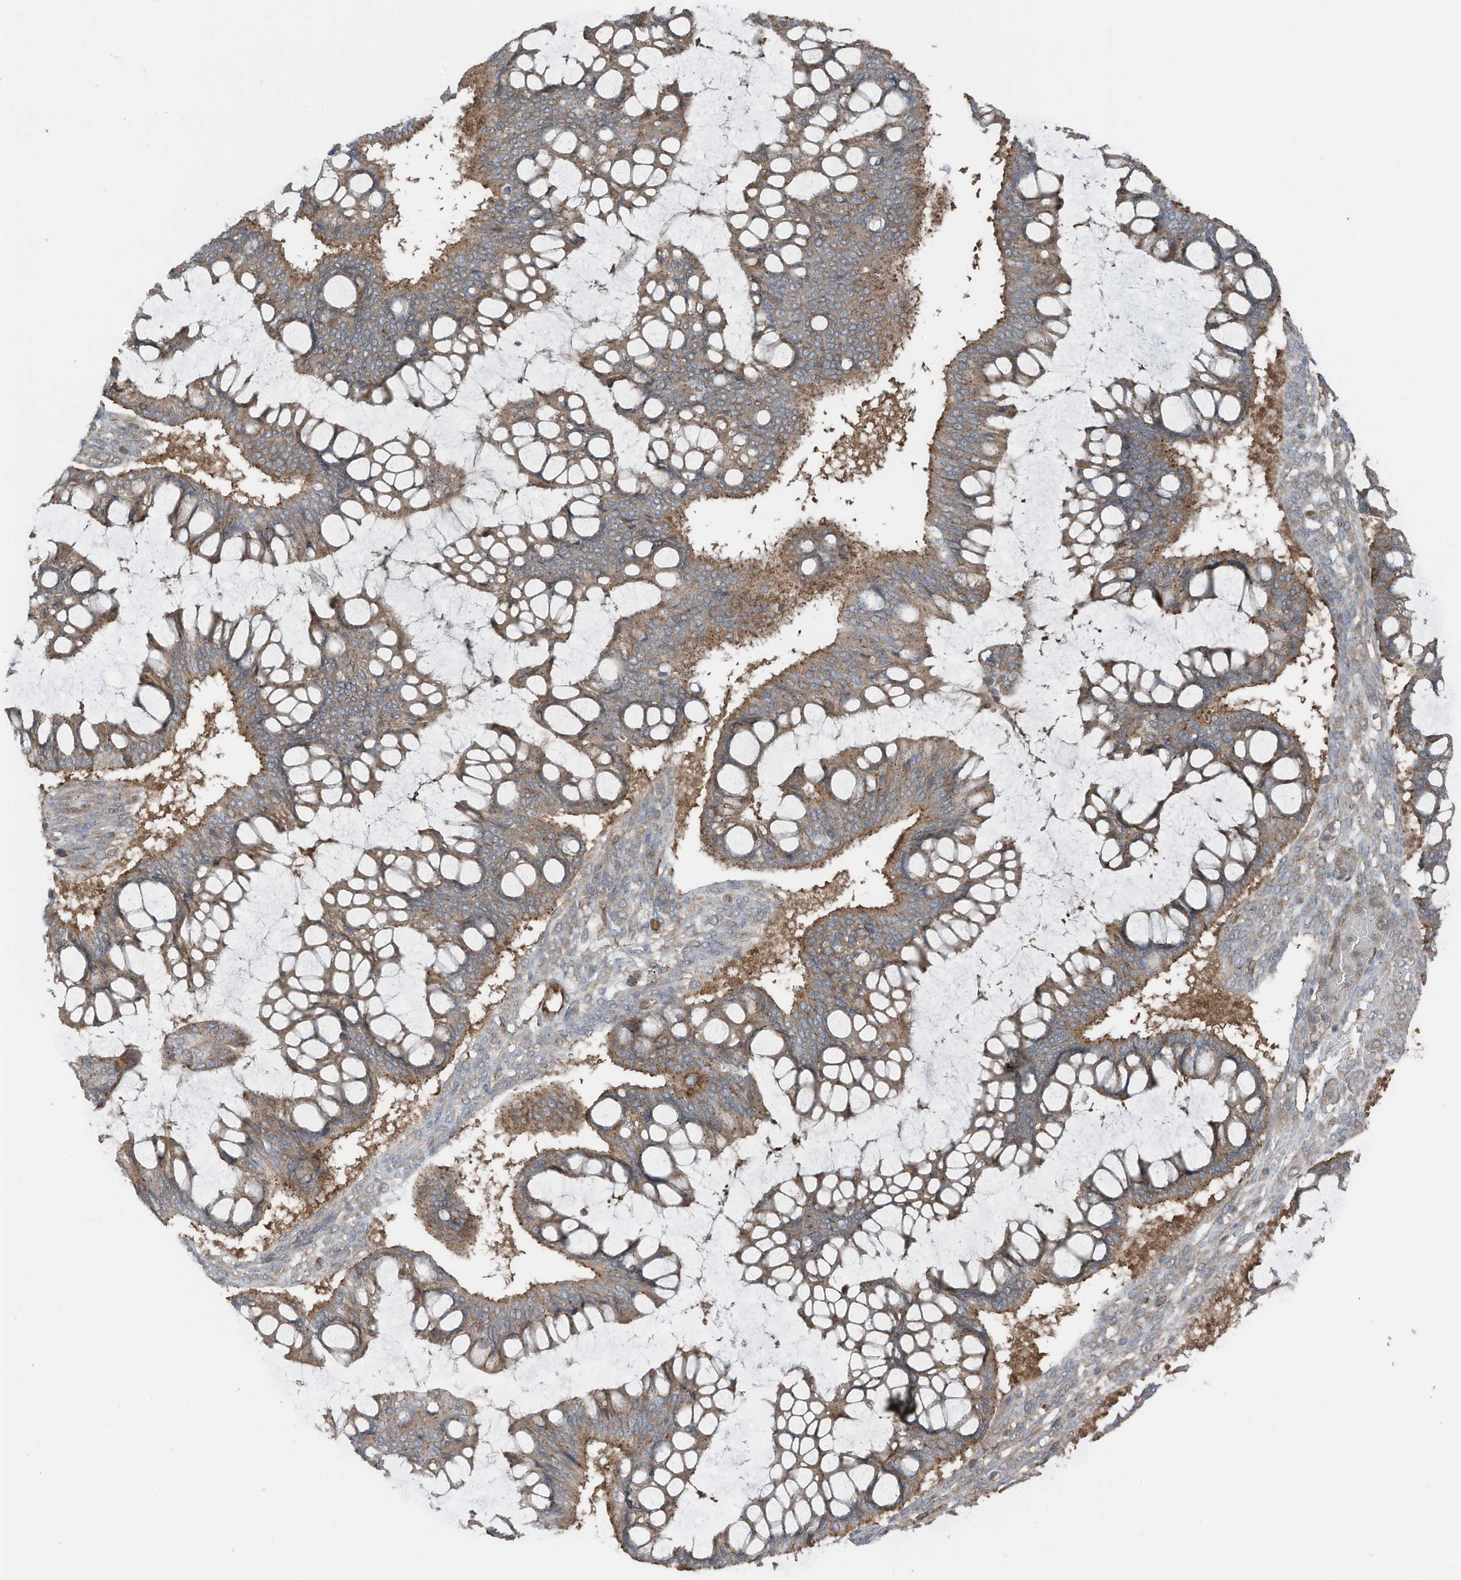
{"staining": {"intensity": "moderate", "quantity": ">75%", "location": "cytoplasmic/membranous"}, "tissue": "ovarian cancer", "cell_type": "Tumor cells", "image_type": "cancer", "snomed": [{"axis": "morphology", "description": "Cystadenocarcinoma, mucinous, NOS"}, {"axis": "topography", "description": "Ovary"}], "caption": "A medium amount of moderate cytoplasmic/membranous expression is appreciated in about >75% of tumor cells in mucinous cystadenocarcinoma (ovarian) tissue. (Stains: DAB in brown, nuclei in blue, Microscopy: brightfield microscopy at high magnification).", "gene": "TXNDC9", "patient": {"sex": "female", "age": 73}}